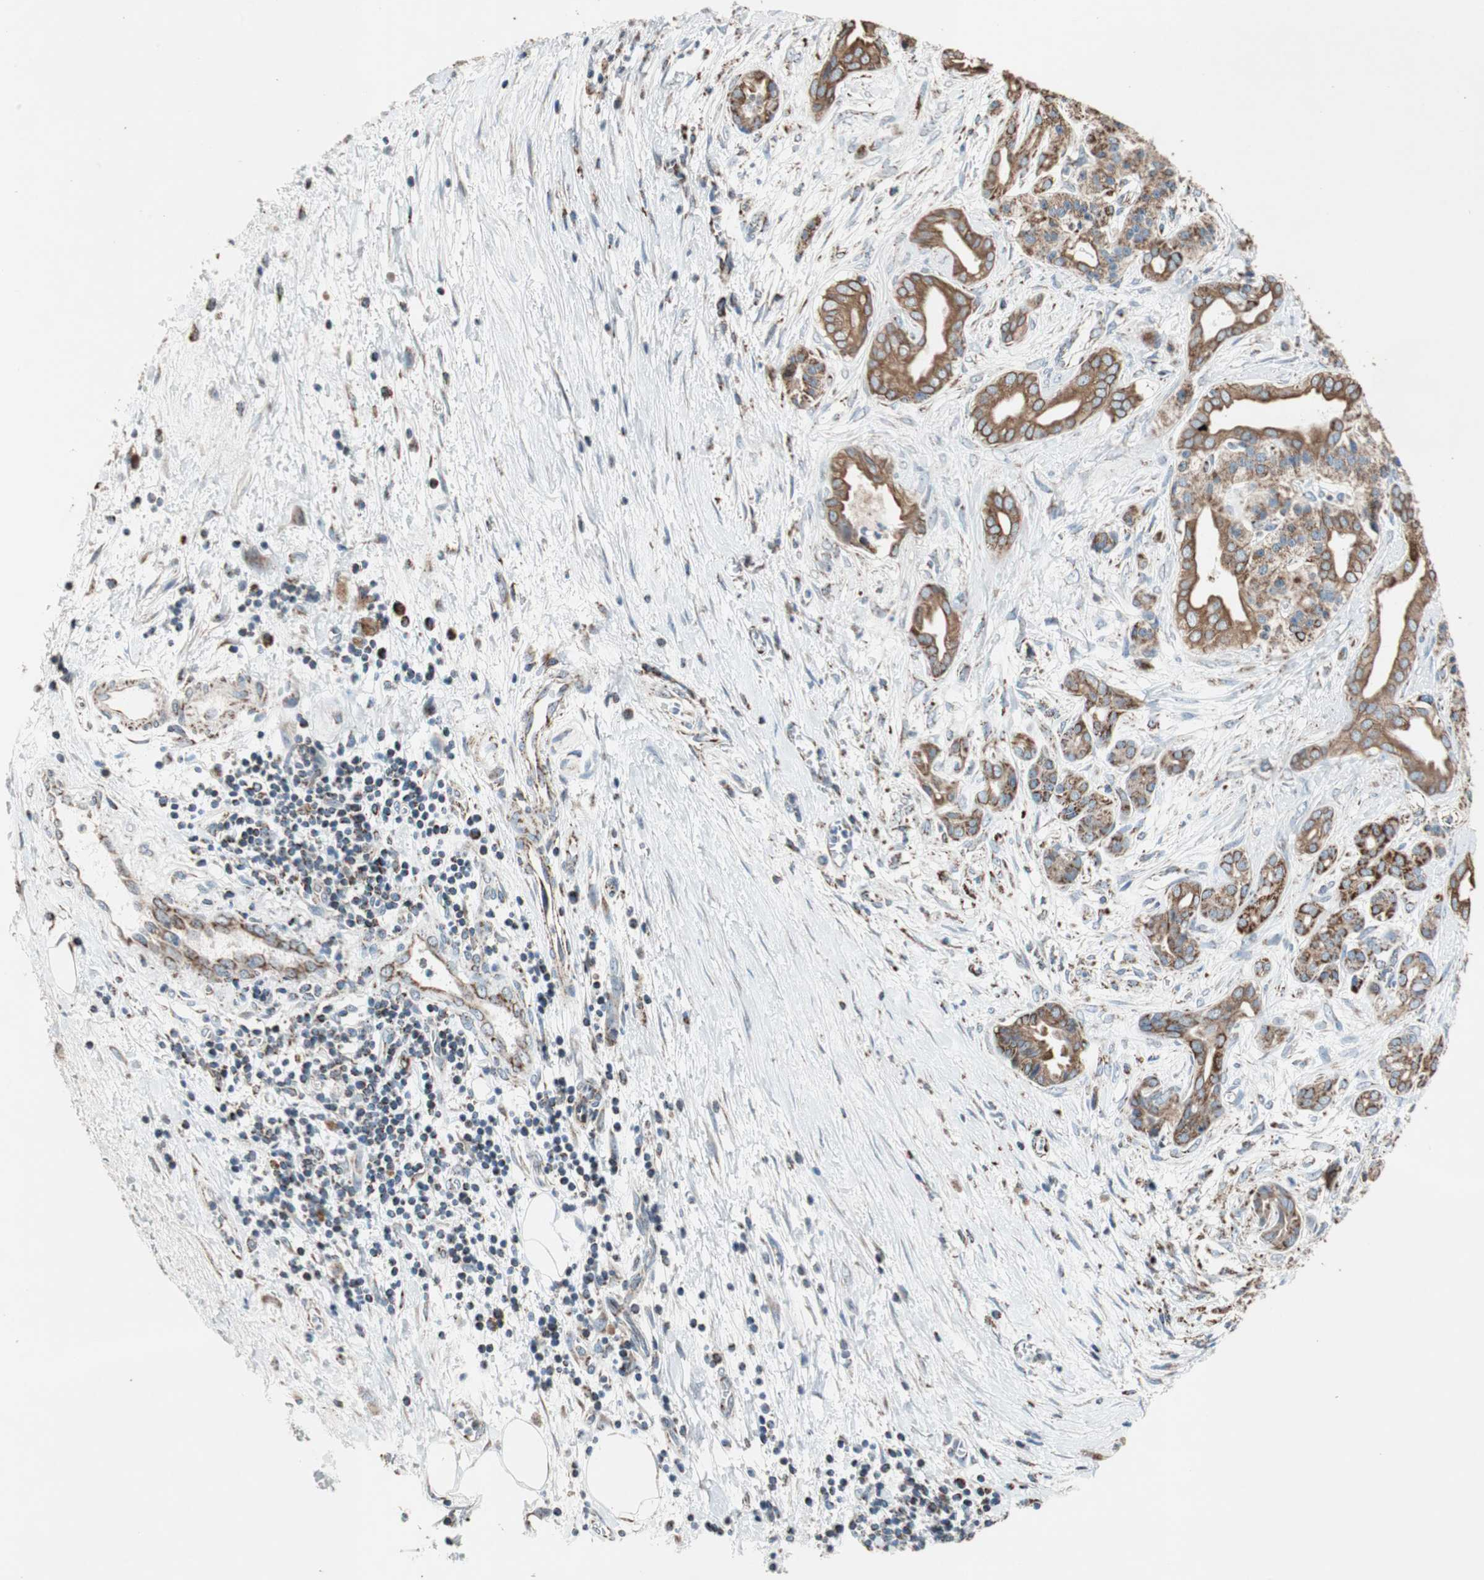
{"staining": {"intensity": "strong", "quantity": ">75%", "location": "cytoplasmic/membranous"}, "tissue": "pancreatic cancer", "cell_type": "Tumor cells", "image_type": "cancer", "snomed": [{"axis": "morphology", "description": "Adenocarcinoma, NOS"}, {"axis": "topography", "description": "Pancreas"}], "caption": "Protein expression analysis of pancreatic cancer (adenocarcinoma) displays strong cytoplasmic/membranous staining in about >75% of tumor cells.", "gene": "PCSK4", "patient": {"sex": "male", "age": 59}}